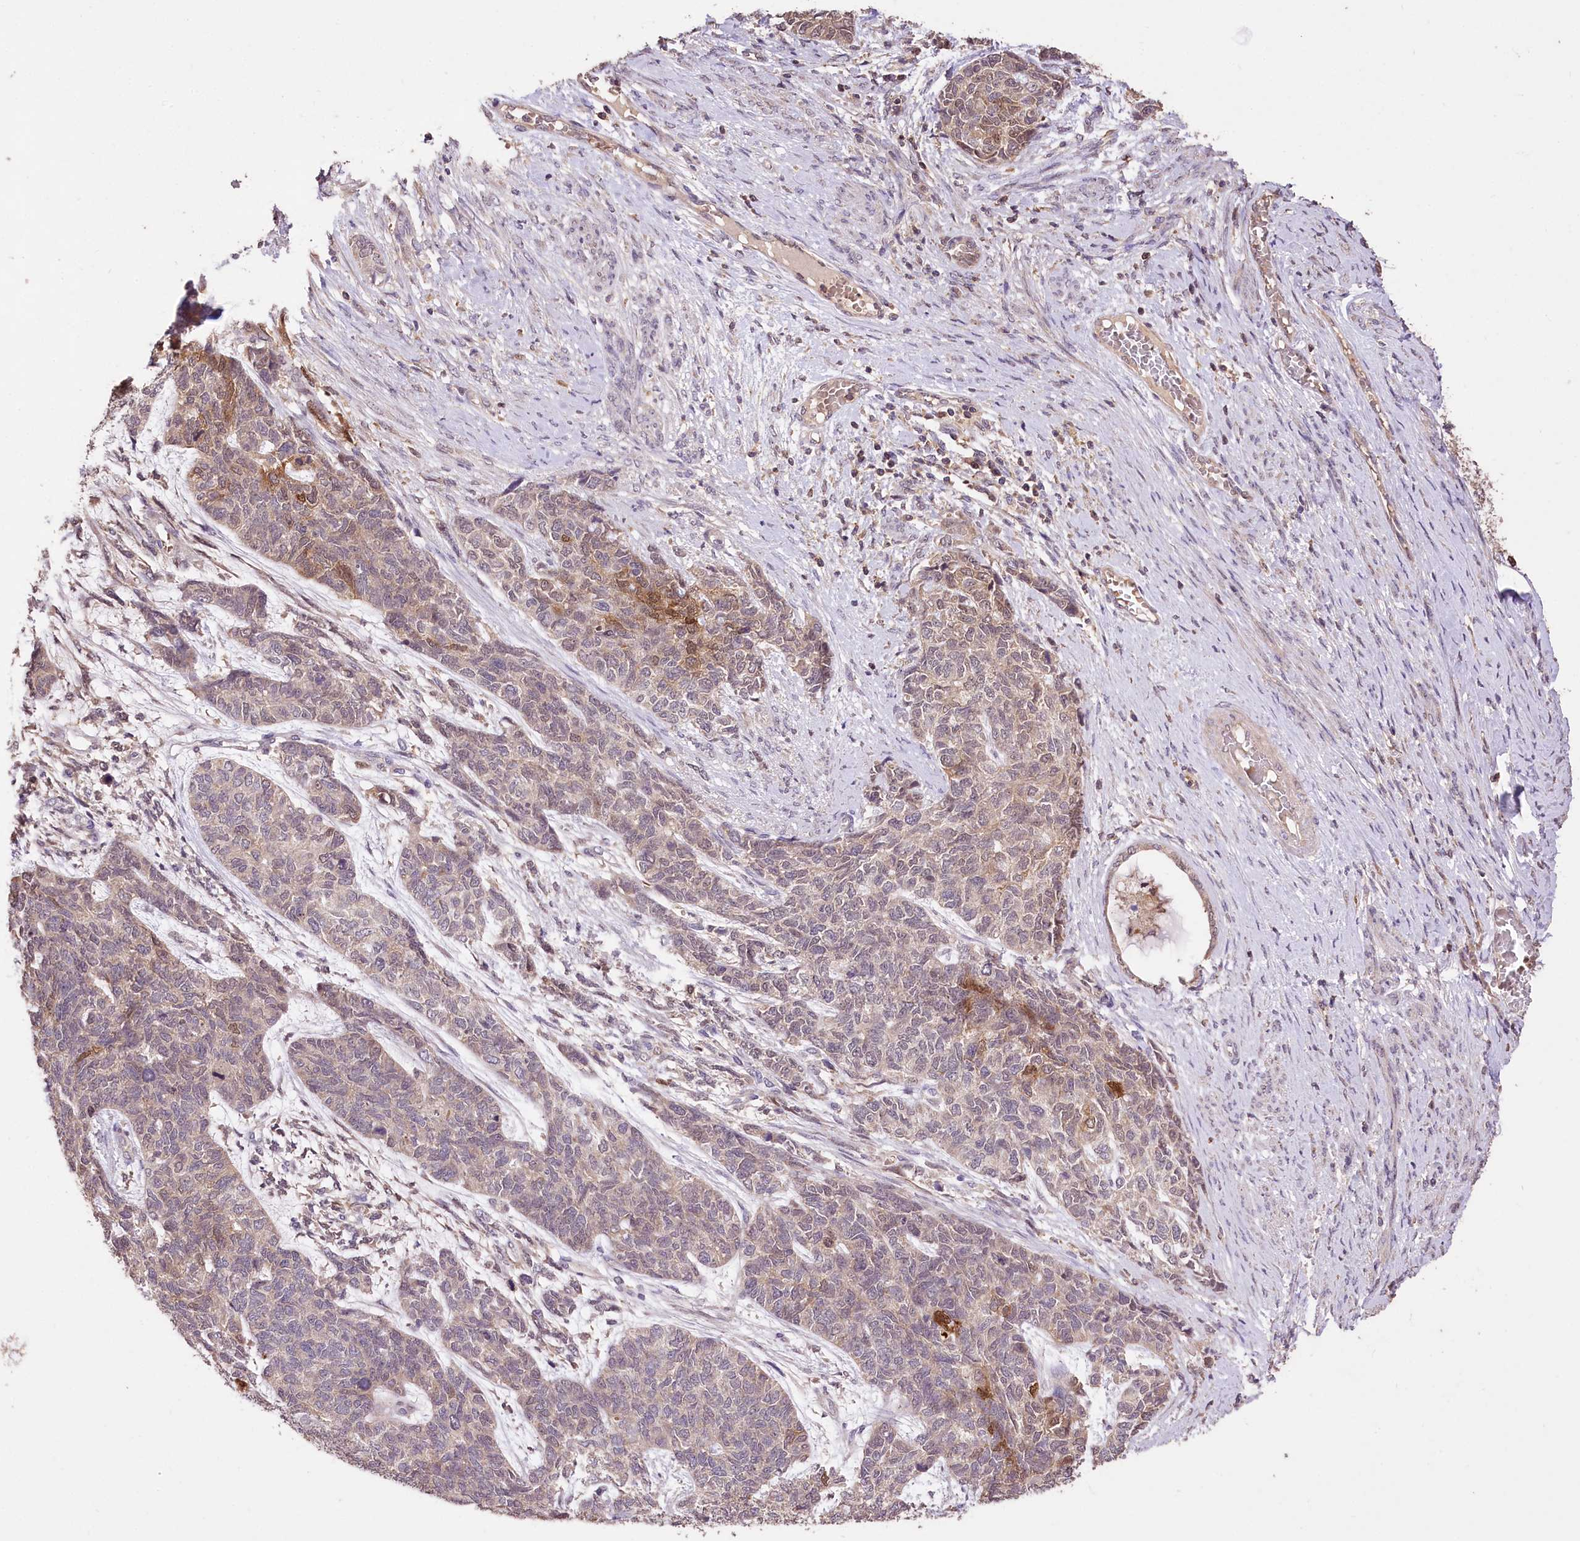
{"staining": {"intensity": "moderate", "quantity": "<25%", "location": "cytoplasmic/membranous,nuclear"}, "tissue": "cervical cancer", "cell_type": "Tumor cells", "image_type": "cancer", "snomed": [{"axis": "morphology", "description": "Squamous cell carcinoma, NOS"}, {"axis": "topography", "description": "Cervix"}], "caption": "This is a histology image of immunohistochemistry (IHC) staining of cervical cancer (squamous cell carcinoma), which shows moderate staining in the cytoplasmic/membranous and nuclear of tumor cells.", "gene": "SERGEF", "patient": {"sex": "female", "age": 63}}